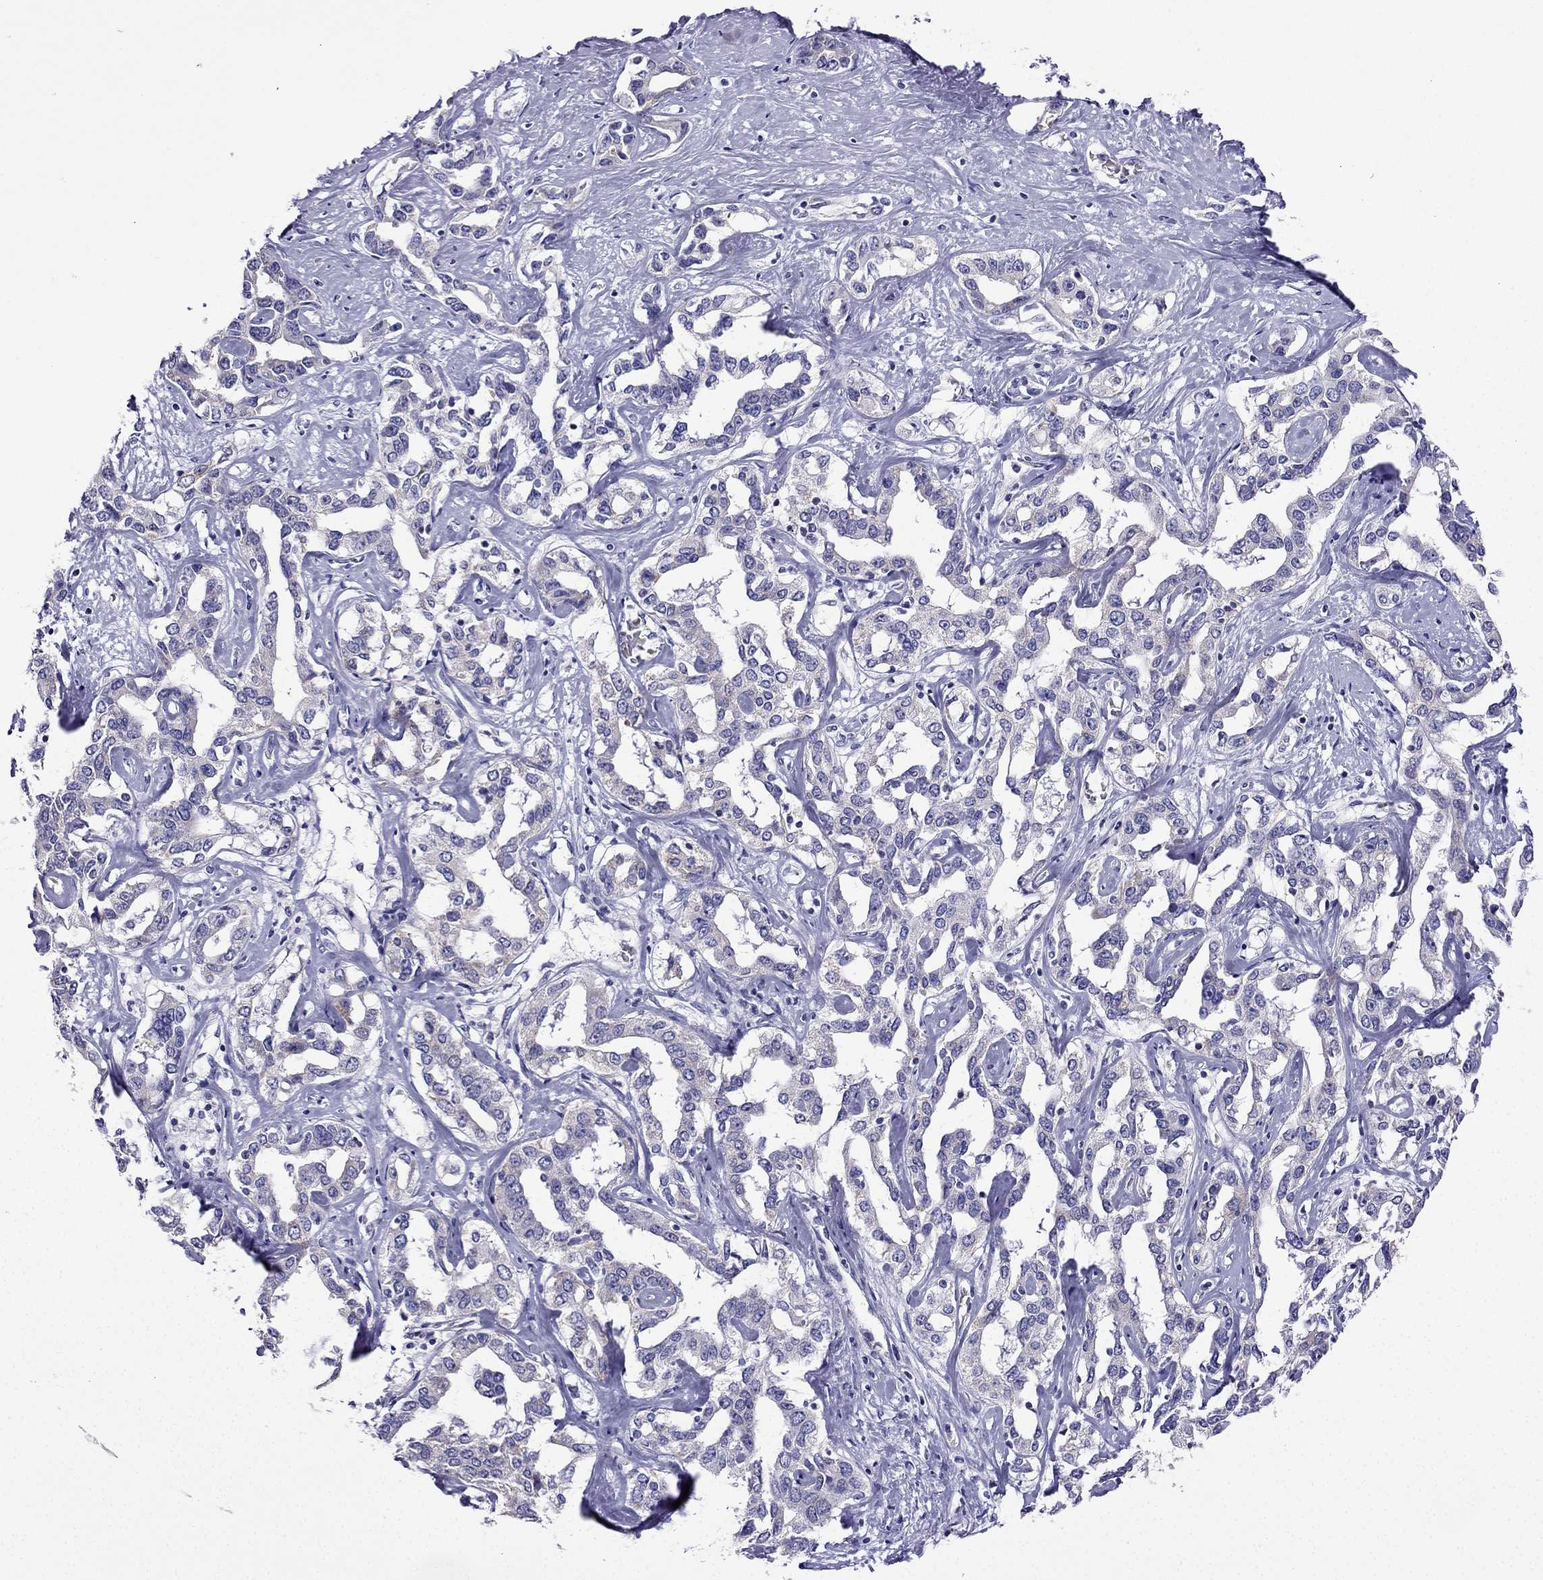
{"staining": {"intensity": "negative", "quantity": "none", "location": "none"}, "tissue": "liver cancer", "cell_type": "Tumor cells", "image_type": "cancer", "snomed": [{"axis": "morphology", "description": "Cholangiocarcinoma"}, {"axis": "topography", "description": "Liver"}], "caption": "This is a histopathology image of IHC staining of cholangiocarcinoma (liver), which shows no staining in tumor cells. Brightfield microscopy of immunohistochemistry stained with DAB (brown) and hematoxylin (blue), captured at high magnification.", "gene": "KIF5A", "patient": {"sex": "male", "age": 59}}